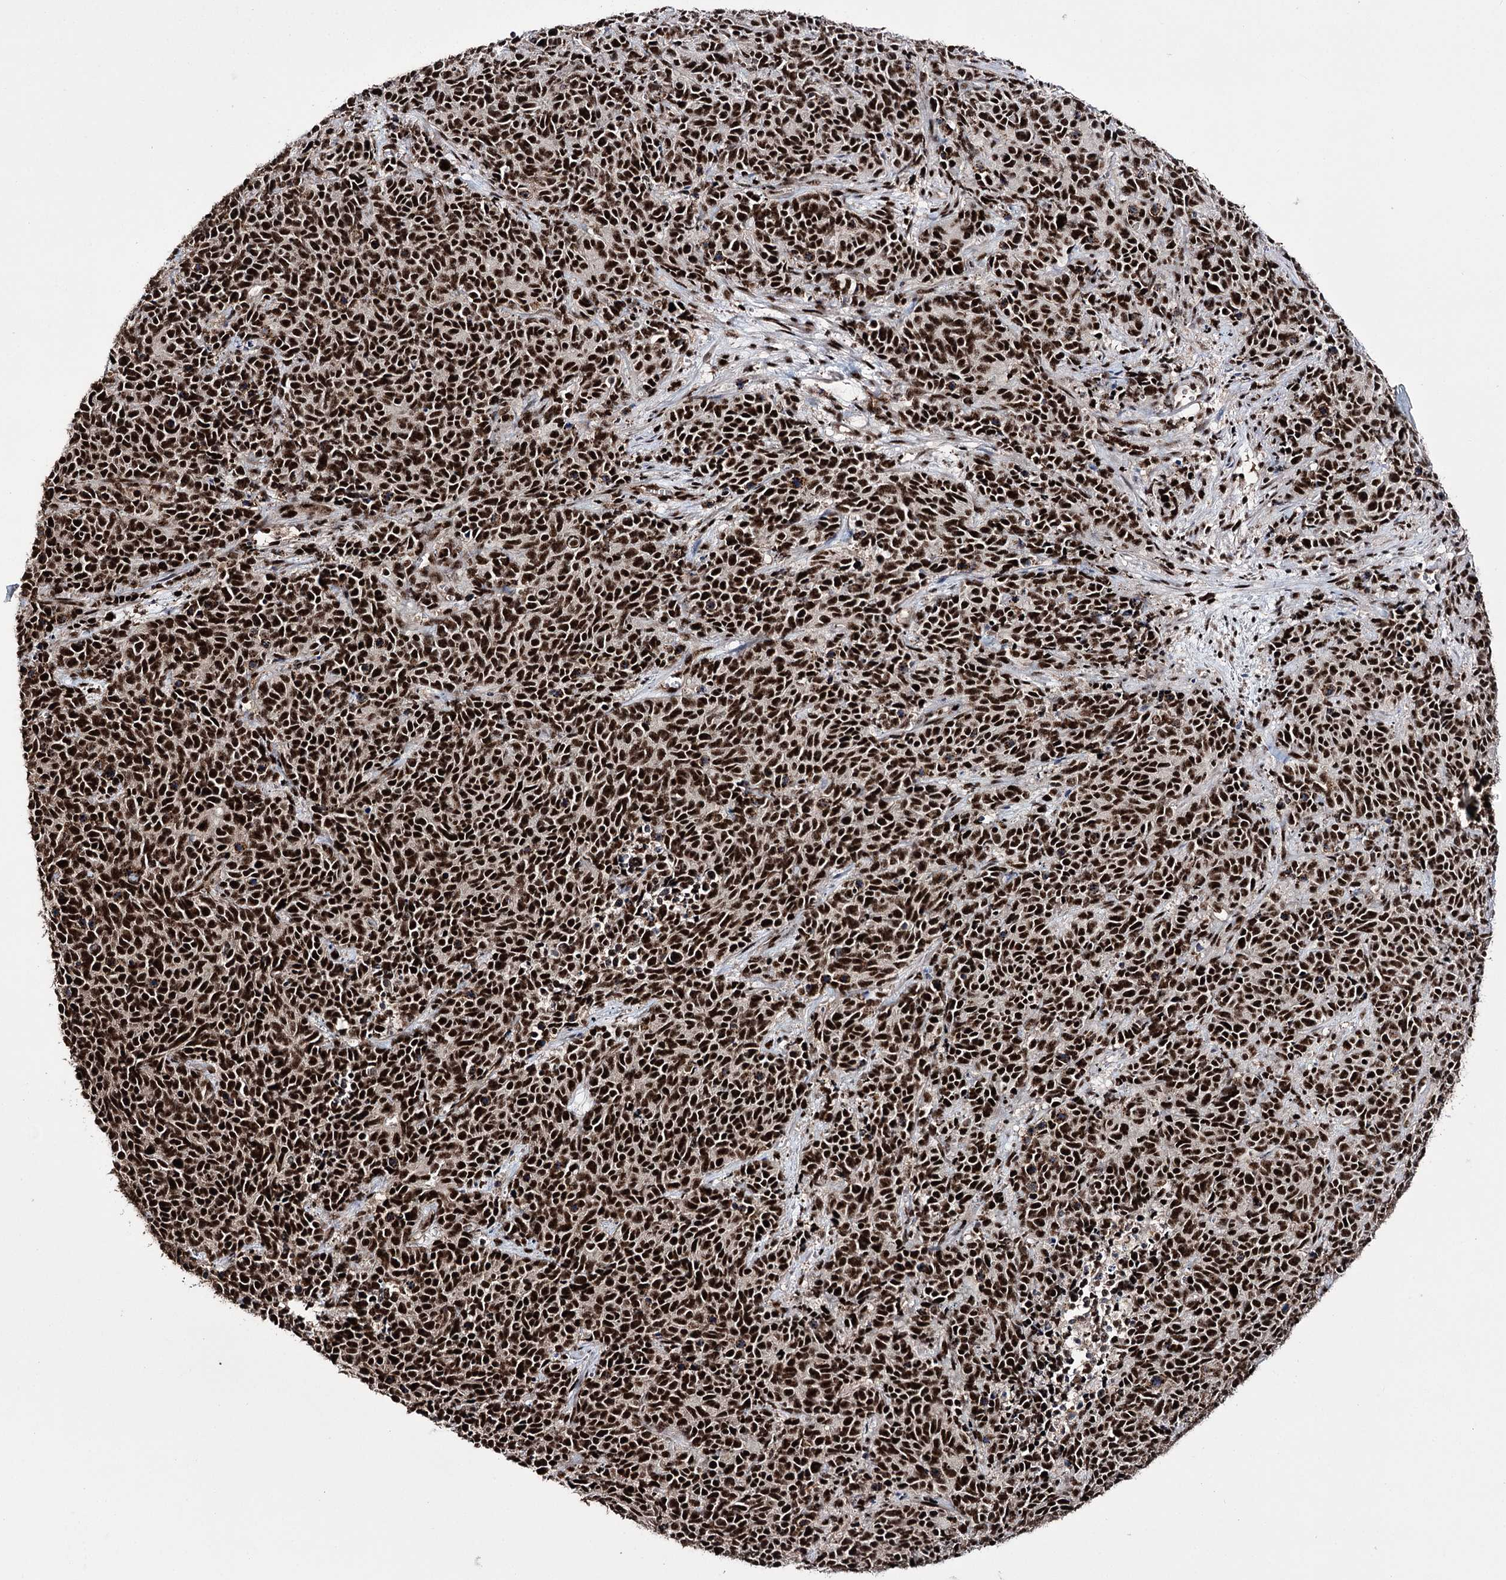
{"staining": {"intensity": "strong", "quantity": ">75%", "location": "nuclear"}, "tissue": "cervical cancer", "cell_type": "Tumor cells", "image_type": "cancer", "snomed": [{"axis": "morphology", "description": "Squamous cell carcinoma, NOS"}, {"axis": "topography", "description": "Cervix"}], "caption": "Strong nuclear staining for a protein is present in approximately >75% of tumor cells of cervical cancer (squamous cell carcinoma) using immunohistochemistry.", "gene": "PRPF40A", "patient": {"sex": "female", "age": 60}}